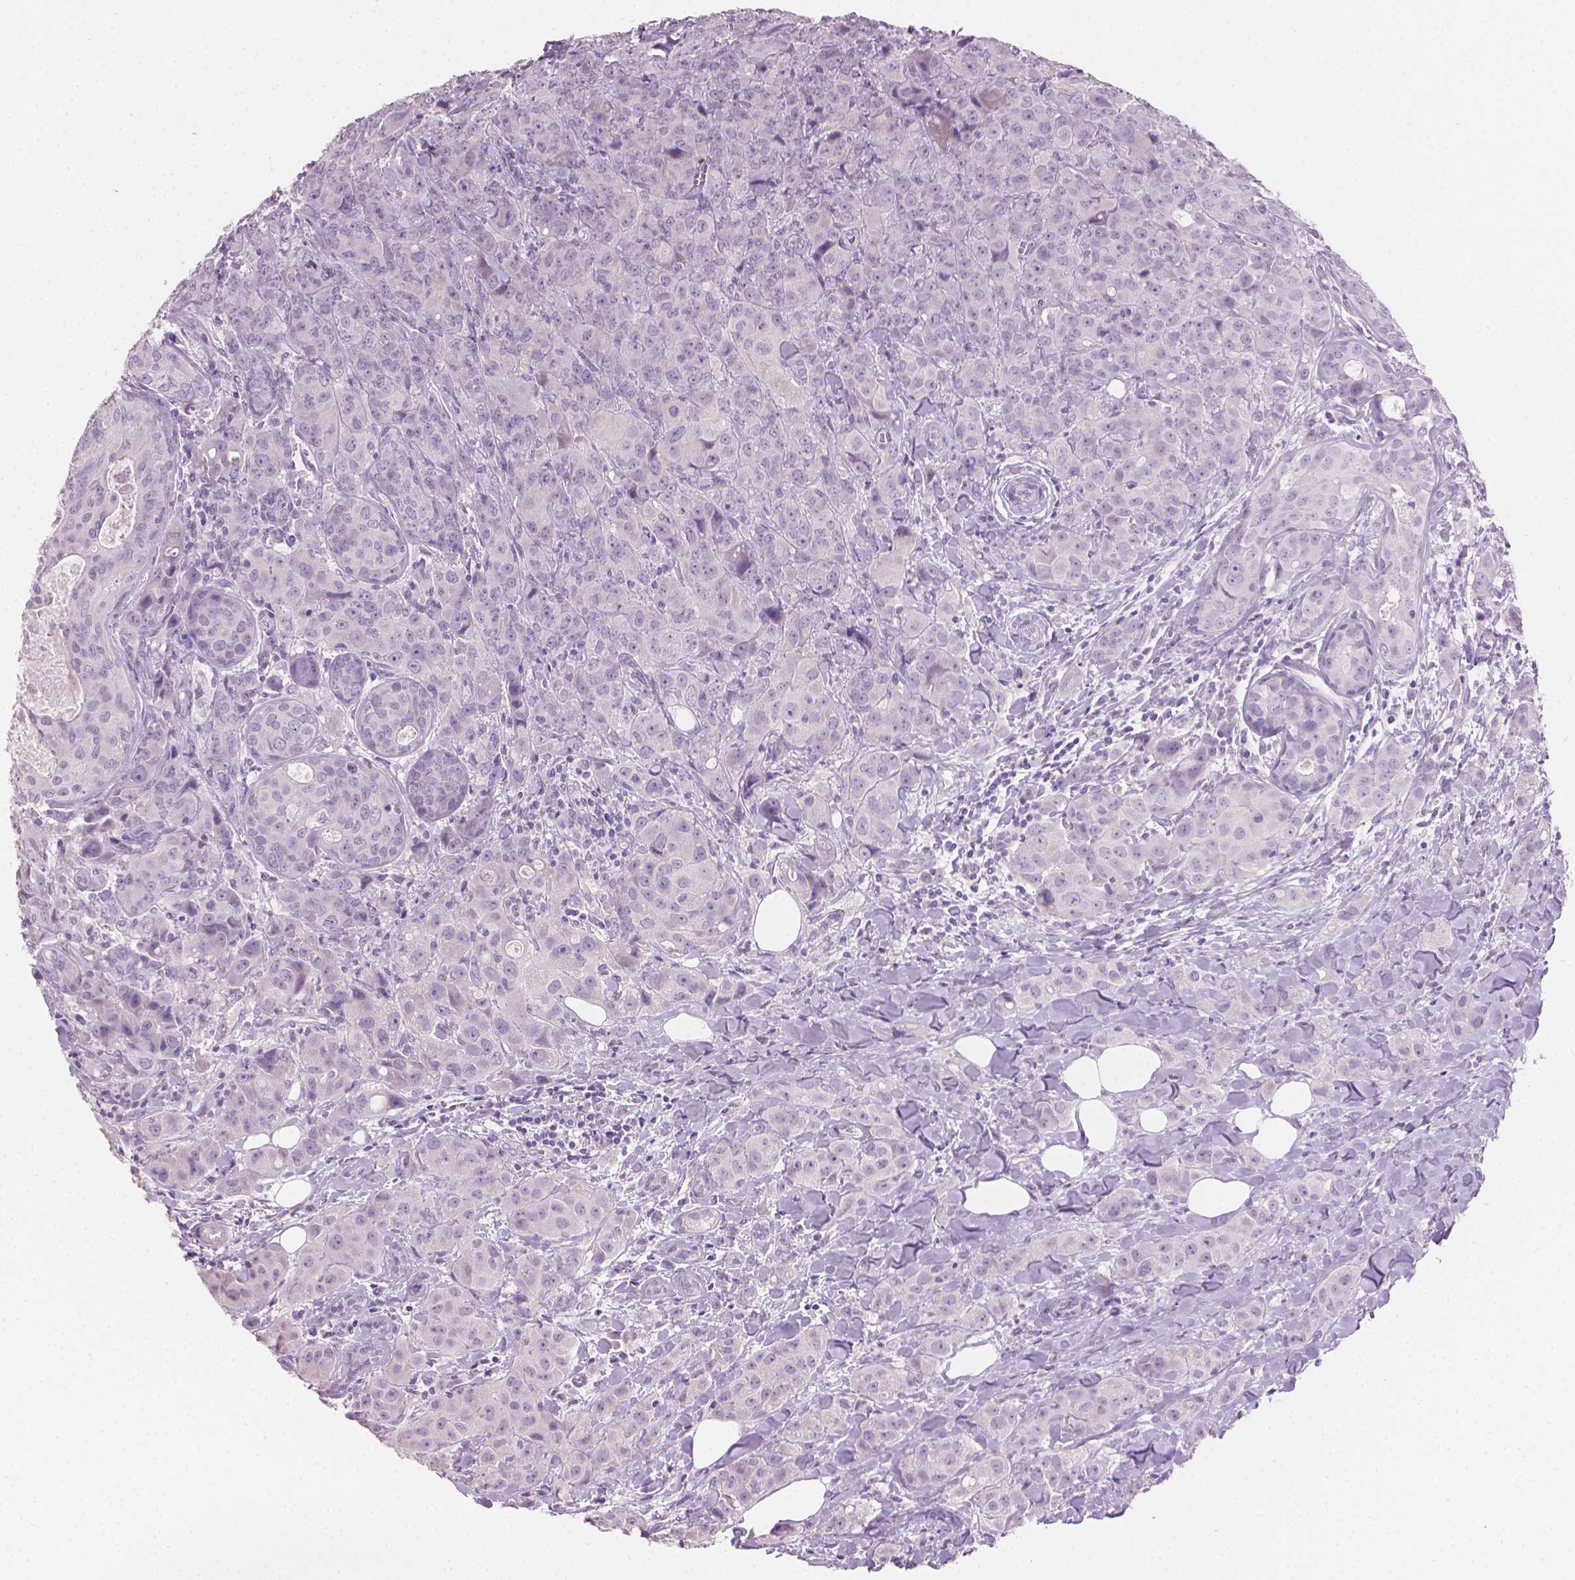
{"staining": {"intensity": "negative", "quantity": "none", "location": "none"}, "tissue": "breast cancer", "cell_type": "Tumor cells", "image_type": "cancer", "snomed": [{"axis": "morphology", "description": "Duct carcinoma"}, {"axis": "topography", "description": "Breast"}], "caption": "High magnification brightfield microscopy of breast cancer (invasive ductal carcinoma) stained with DAB (brown) and counterstained with hematoxylin (blue): tumor cells show no significant positivity.", "gene": "MLANA", "patient": {"sex": "female", "age": 43}}